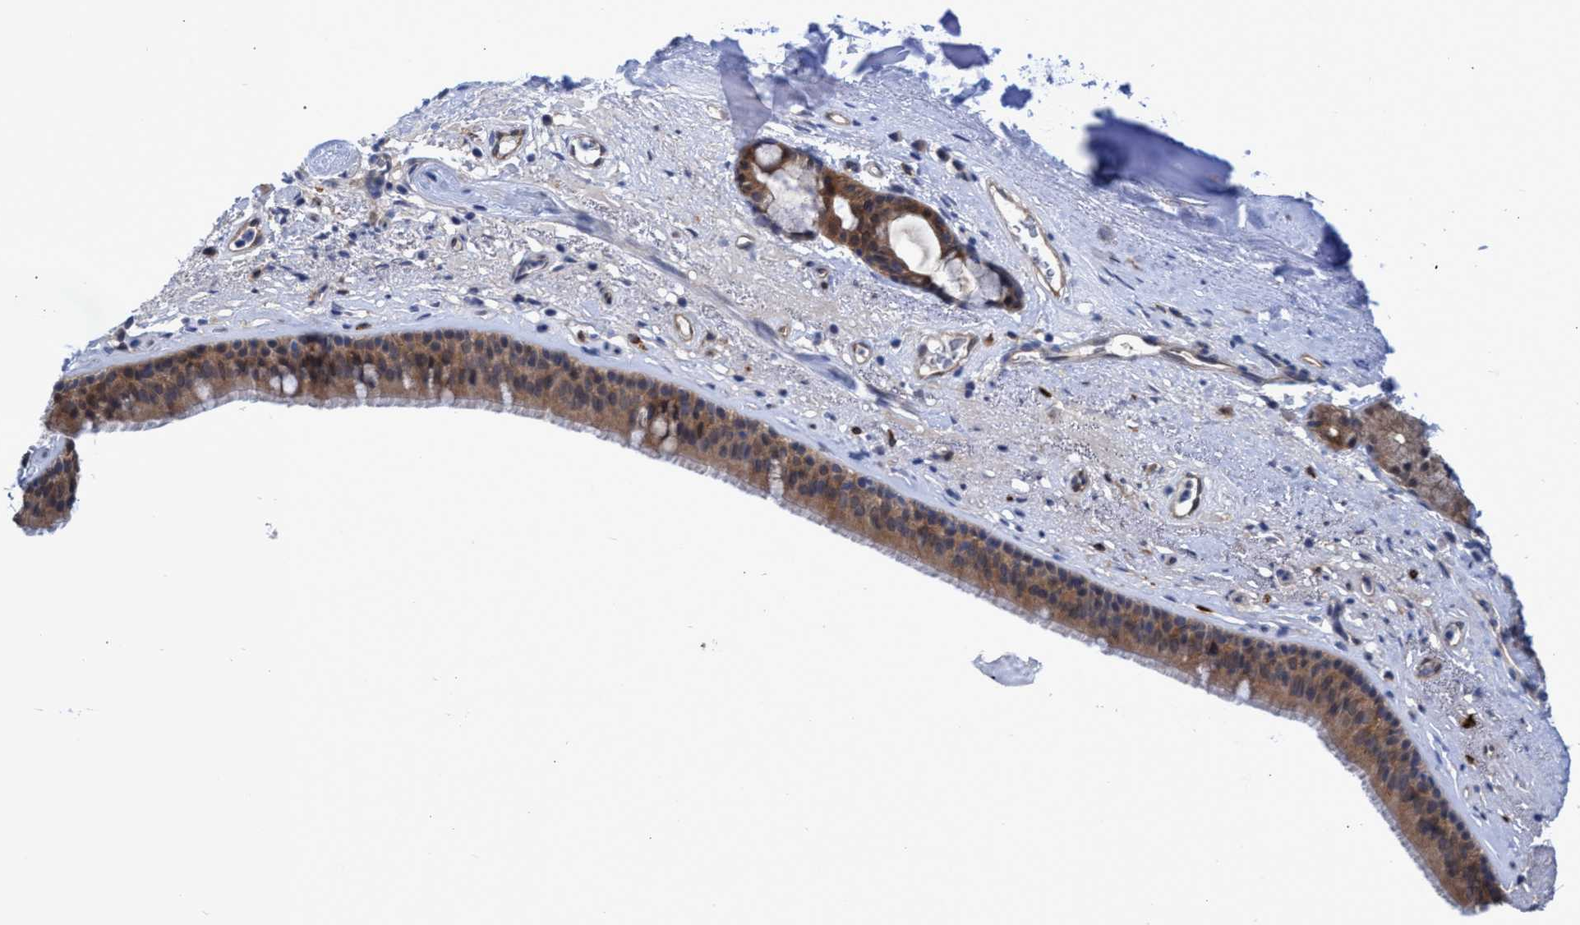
{"staining": {"intensity": "moderate", "quantity": ">75%", "location": "cytoplasmic/membranous"}, "tissue": "bronchus", "cell_type": "Respiratory epithelial cells", "image_type": "normal", "snomed": [{"axis": "morphology", "description": "Normal tissue, NOS"}, {"axis": "topography", "description": "Cartilage tissue"}], "caption": "This micrograph displays immunohistochemistry (IHC) staining of unremarkable bronchus, with medium moderate cytoplasmic/membranous staining in about >75% of respiratory epithelial cells.", "gene": "PNPO", "patient": {"sex": "female", "age": 63}}